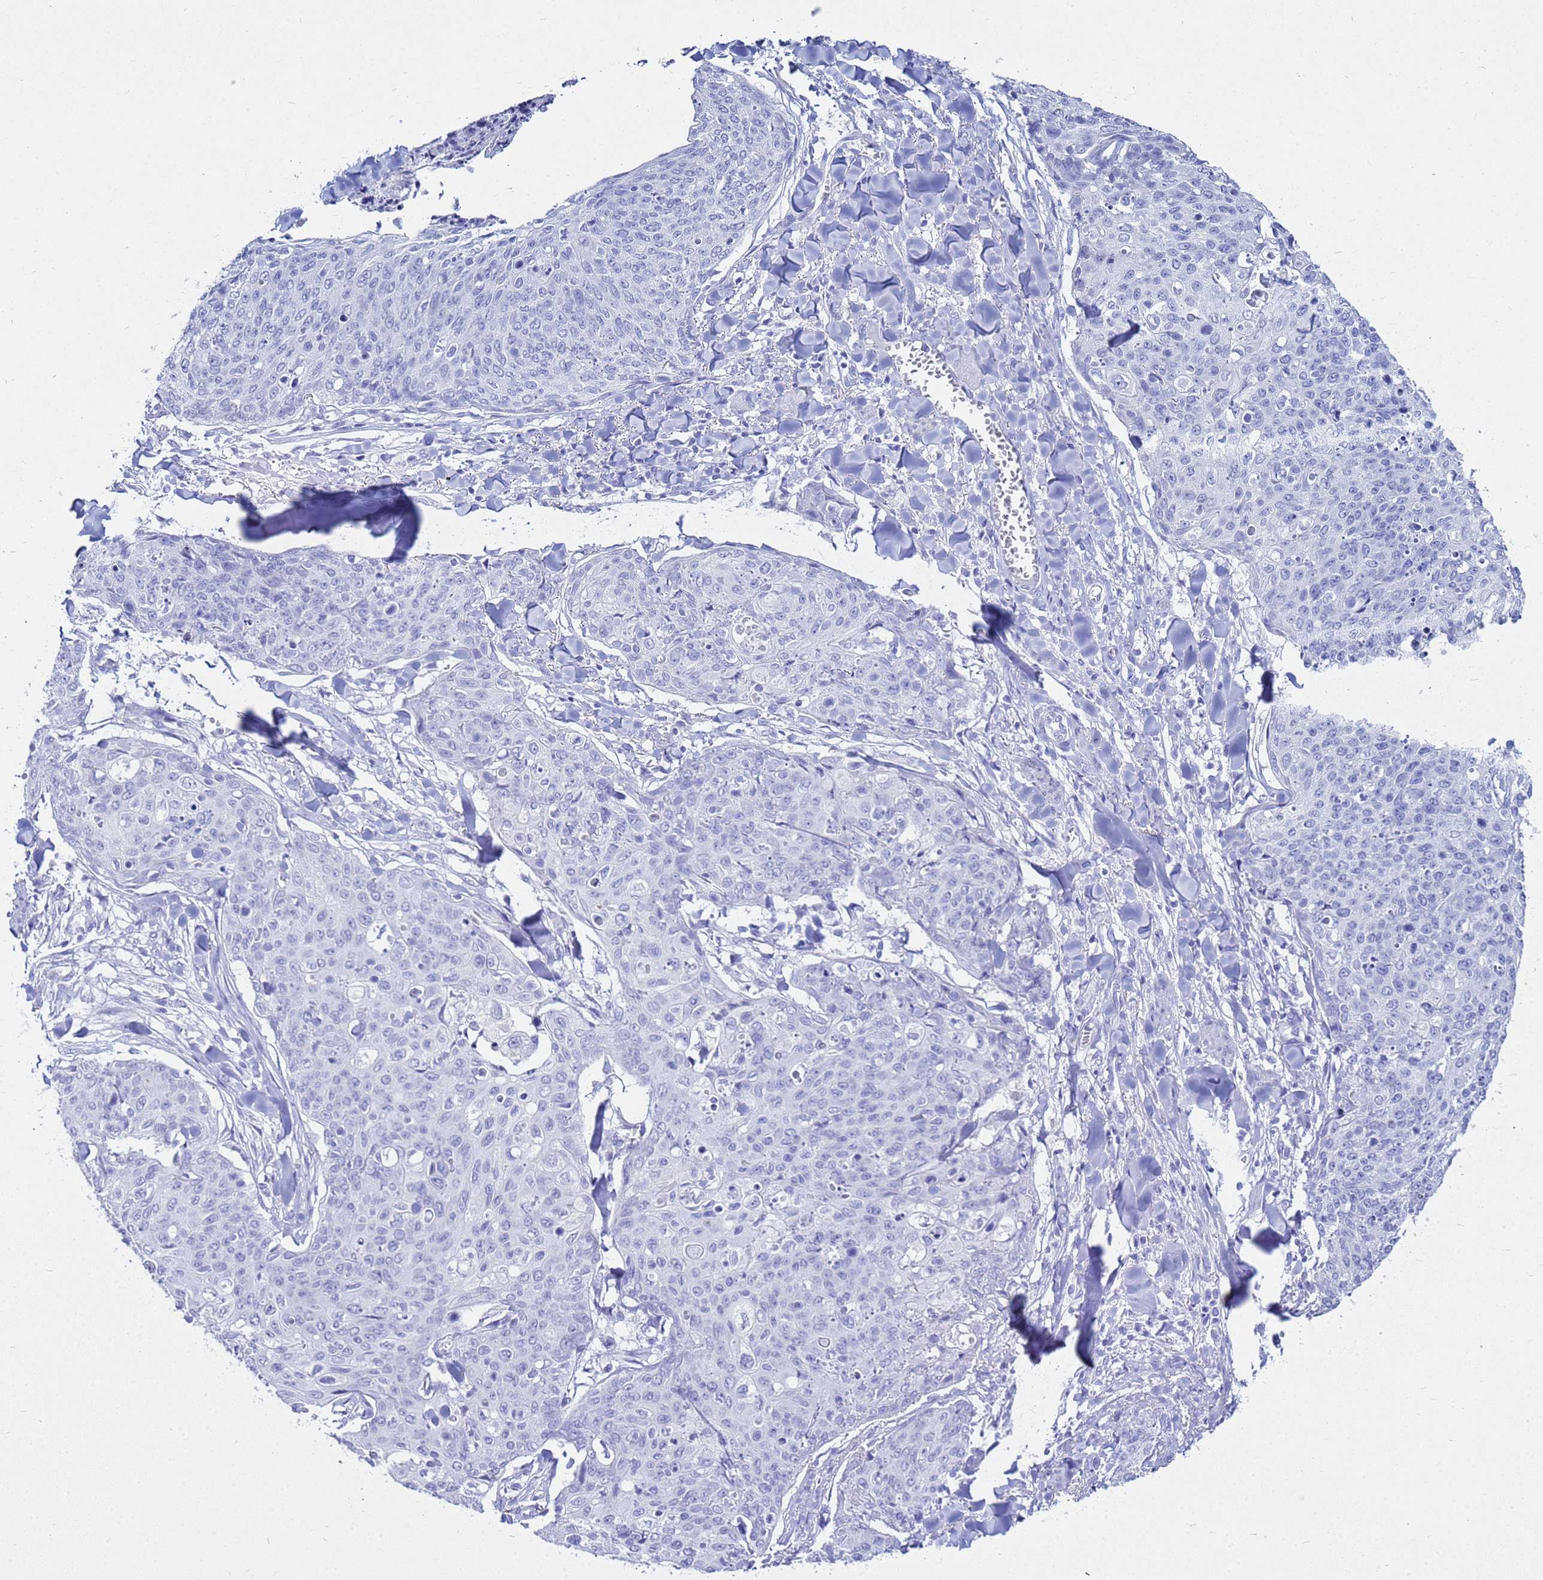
{"staining": {"intensity": "negative", "quantity": "none", "location": "none"}, "tissue": "skin cancer", "cell_type": "Tumor cells", "image_type": "cancer", "snomed": [{"axis": "morphology", "description": "Squamous cell carcinoma, NOS"}, {"axis": "topography", "description": "Skin"}, {"axis": "topography", "description": "Vulva"}], "caption": "Immunohistochemical staining of human skin cancer shows no significant staining in tumor cells.", "gene": "CKB", "patient": {"sex": "female", "age": 85}}